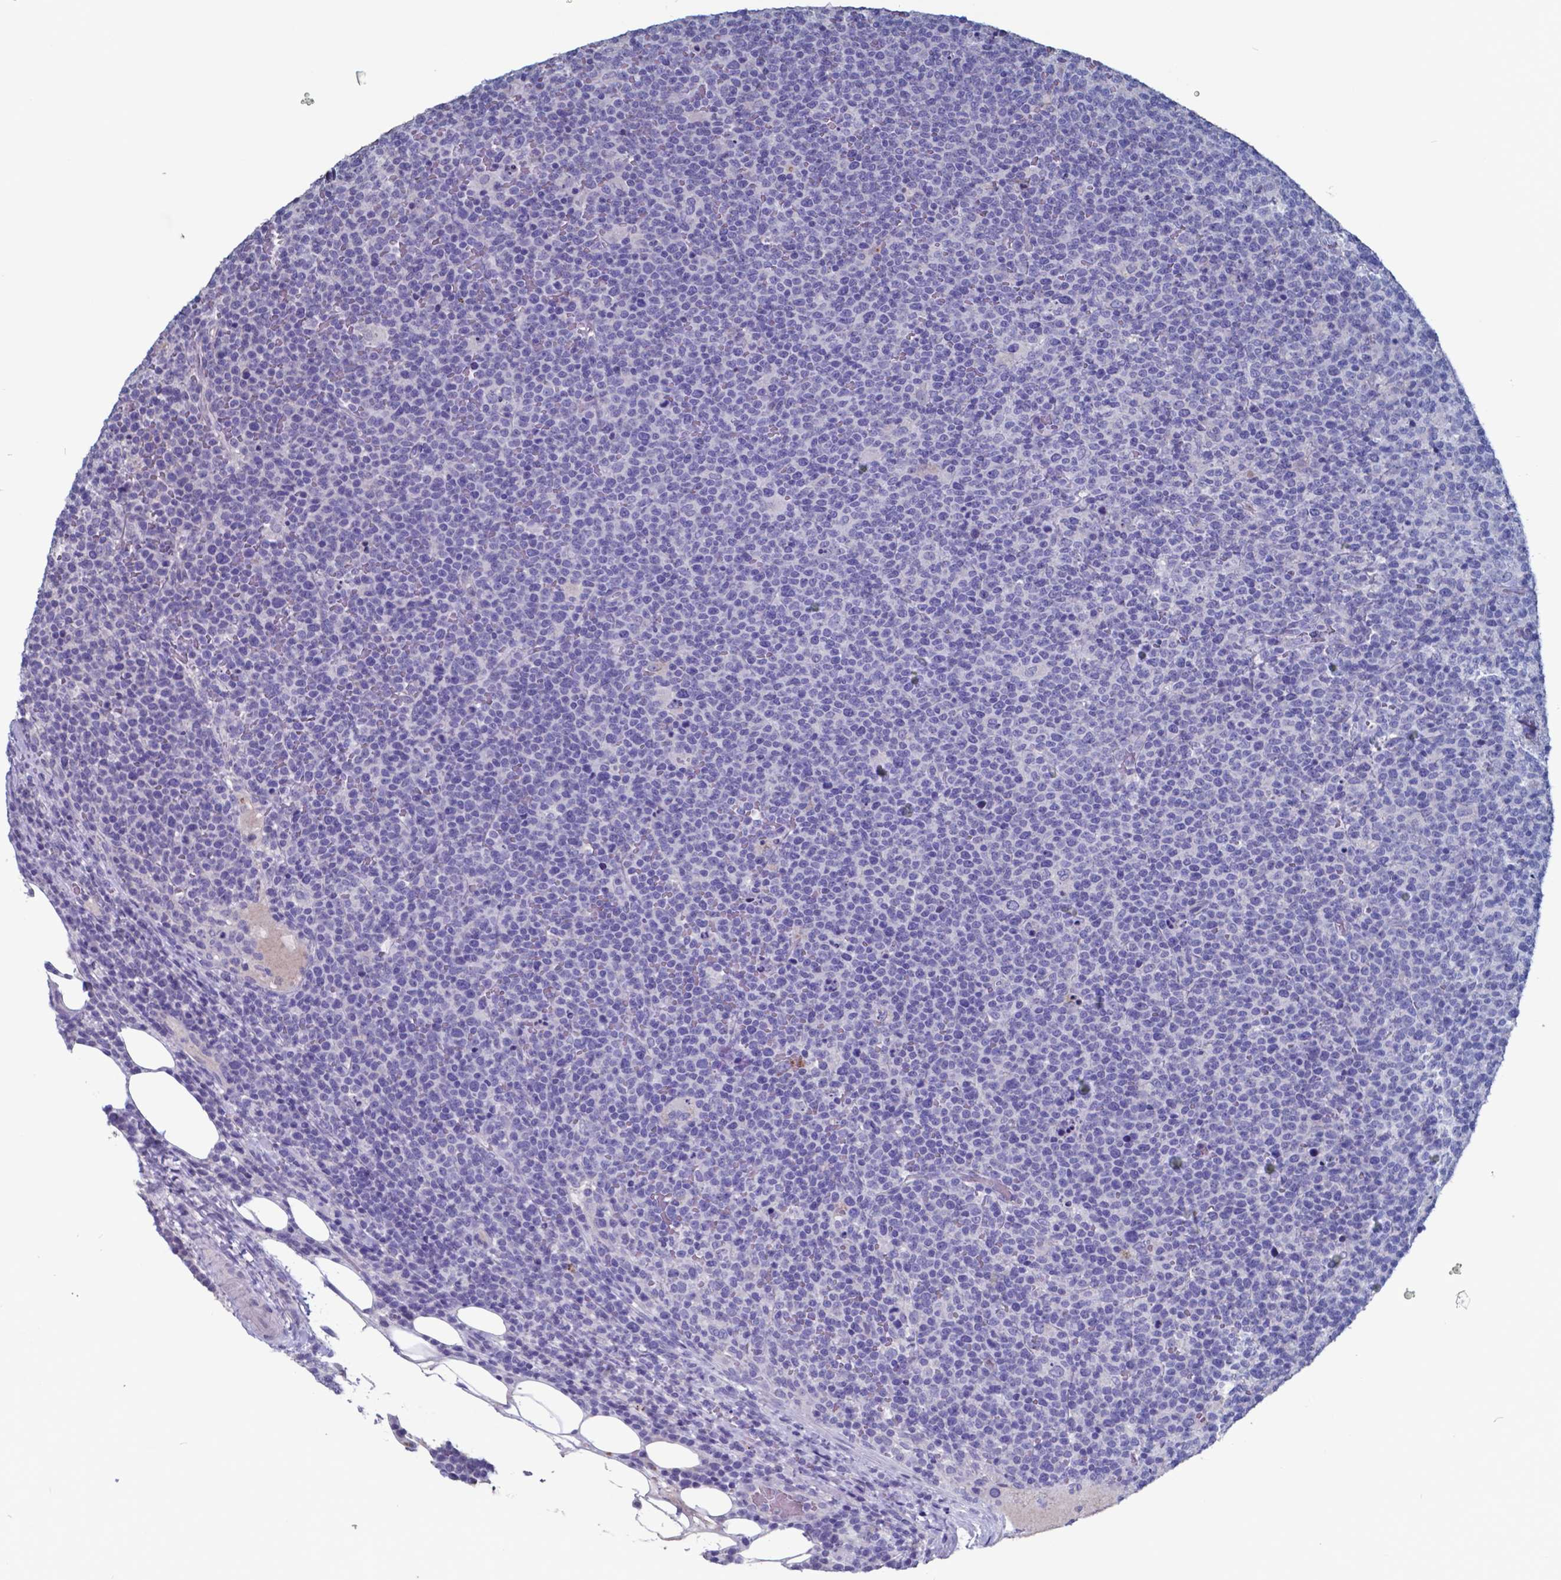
{"staining": {"intensity": "negative", "quantity": "none", "location": "none"}, "tissue": "lymphoma", "cell_type": "Tumor cells", "image_type": "cancer", "snomed": [{"axis": "morphology", "description": "Malignant lymphoma, non-Hodgkin's type, High grade"}, {"axis": "topography", "description": "Lymph node"}], "caption": "Histopathology image shows no protein positivity in tumor cells of malignant lymphoma, non-Hodgkin's type (high-grade) tissue.", "gene": "TTR", "patient": {"sex": "male", "age": 61}}